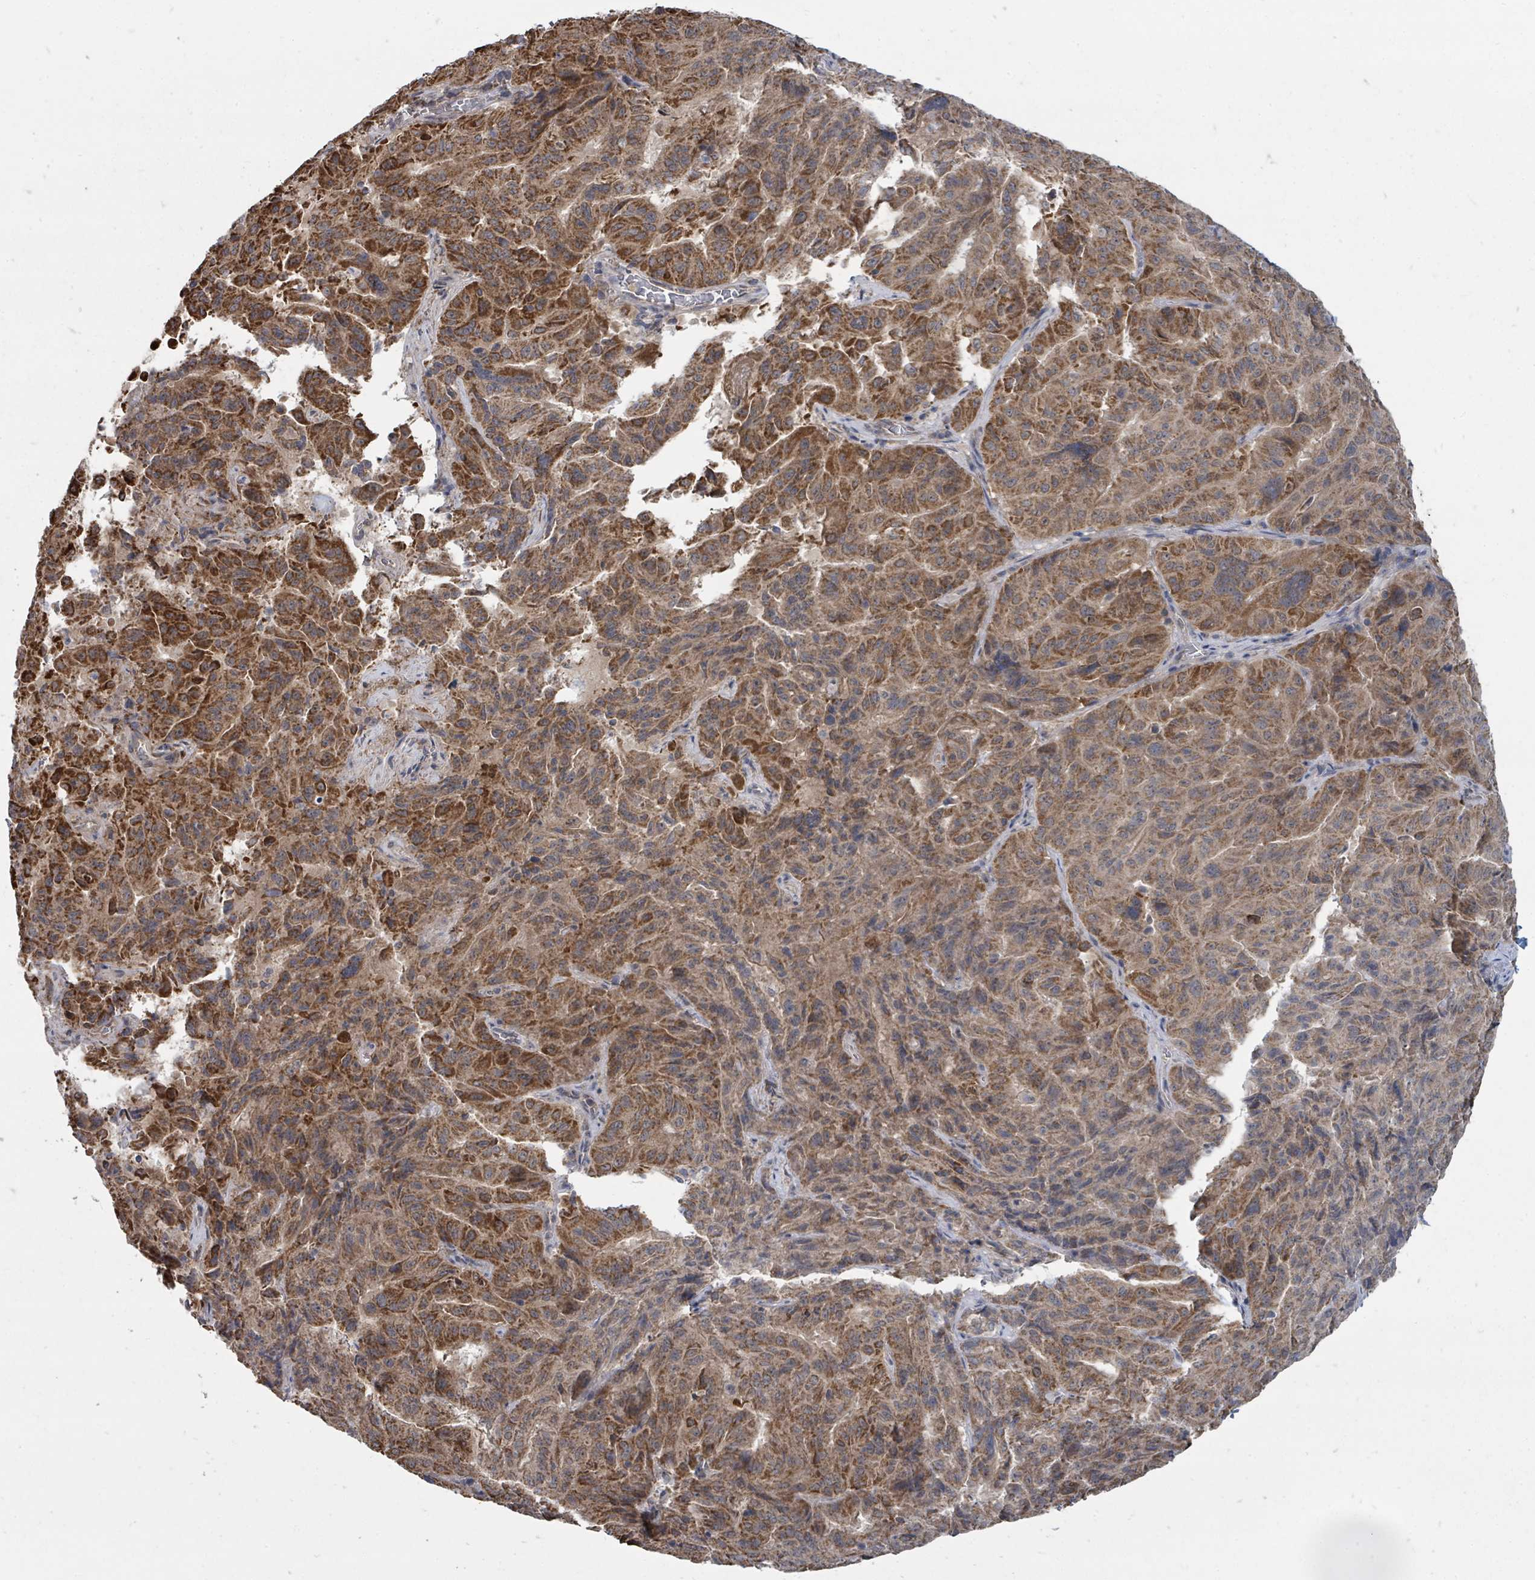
{"staining": {"intensity": "strong", "quantity": ">75%", "location": "cytoplasmic/membranous"}, "tissue": "pancreatic cancer", "cell_type": "Tumor cells", "image_type": "cancer", "snomed": [{"axis": "morphology", "description": "Adenocarcinoma, NOS"}, {"axis": "topography", "description": "Pancreas"}], "caption": "Immunohistochemistry (IHC) (DAB (3,3'-diaminobenzidine)) staining of adenocarcinoma (pancreatic) exhibits strong cytoplasmic/membranous protein expression in about >75% of tumor cells.", "gene": "MAGOHB", "patient": {"sex": "male", "age": 63}}